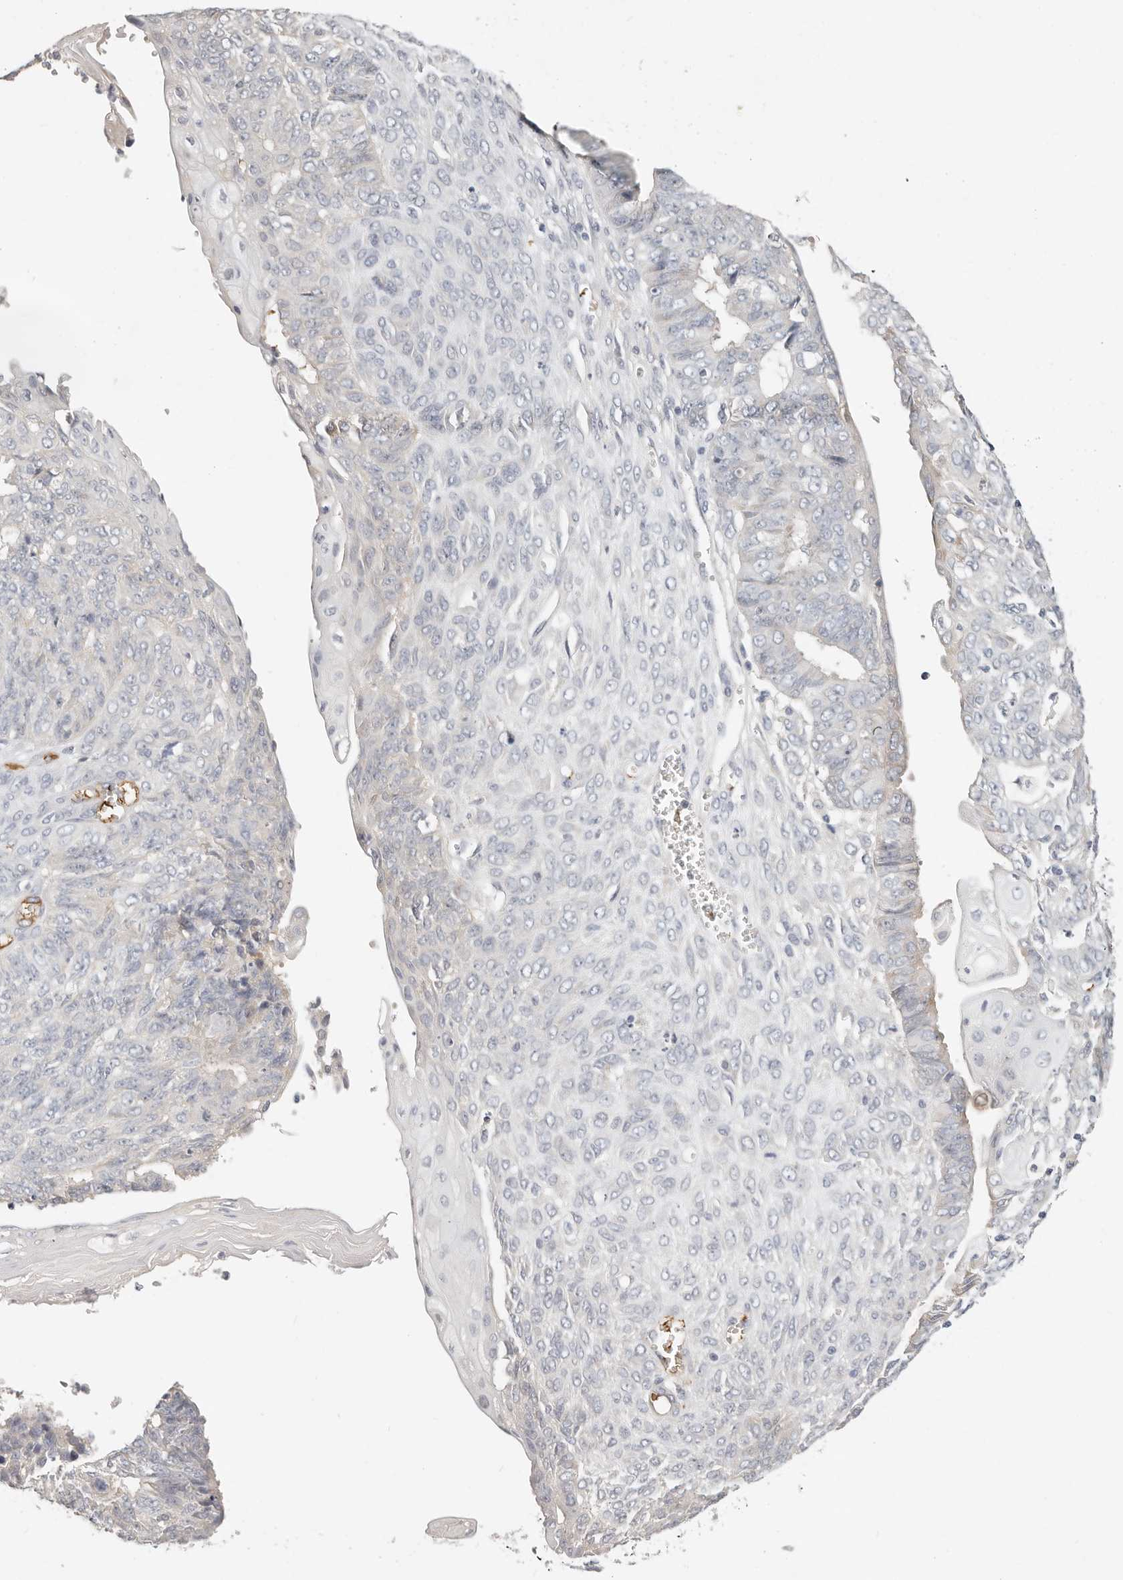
{"staining": {"intensity": "negative", "quantity": "none", "location": "none"}, "tissue": "endometrial cancer", "cell_type": "Tumor cells", "image_type": "cancer", "snomed": [{"axis": "morphology", "description": "Adenocarcinoma, NOS"}, {"axis": "topography", "description": "Endometrium"}], "caption": "Endometrial cancer (adenocarcinoma) was stained to show a protein in brown. There is no significant staining in tumor cells. (Stains: DAB (3,3'-diaminobenzidine) immunohistochemistry (IHC) with hematoxylin counter stain, Microscopy: brightfield microscopy at high magnification).", "gene": "TMEM63B", "patient": {"sex": "female", "age": 32}}